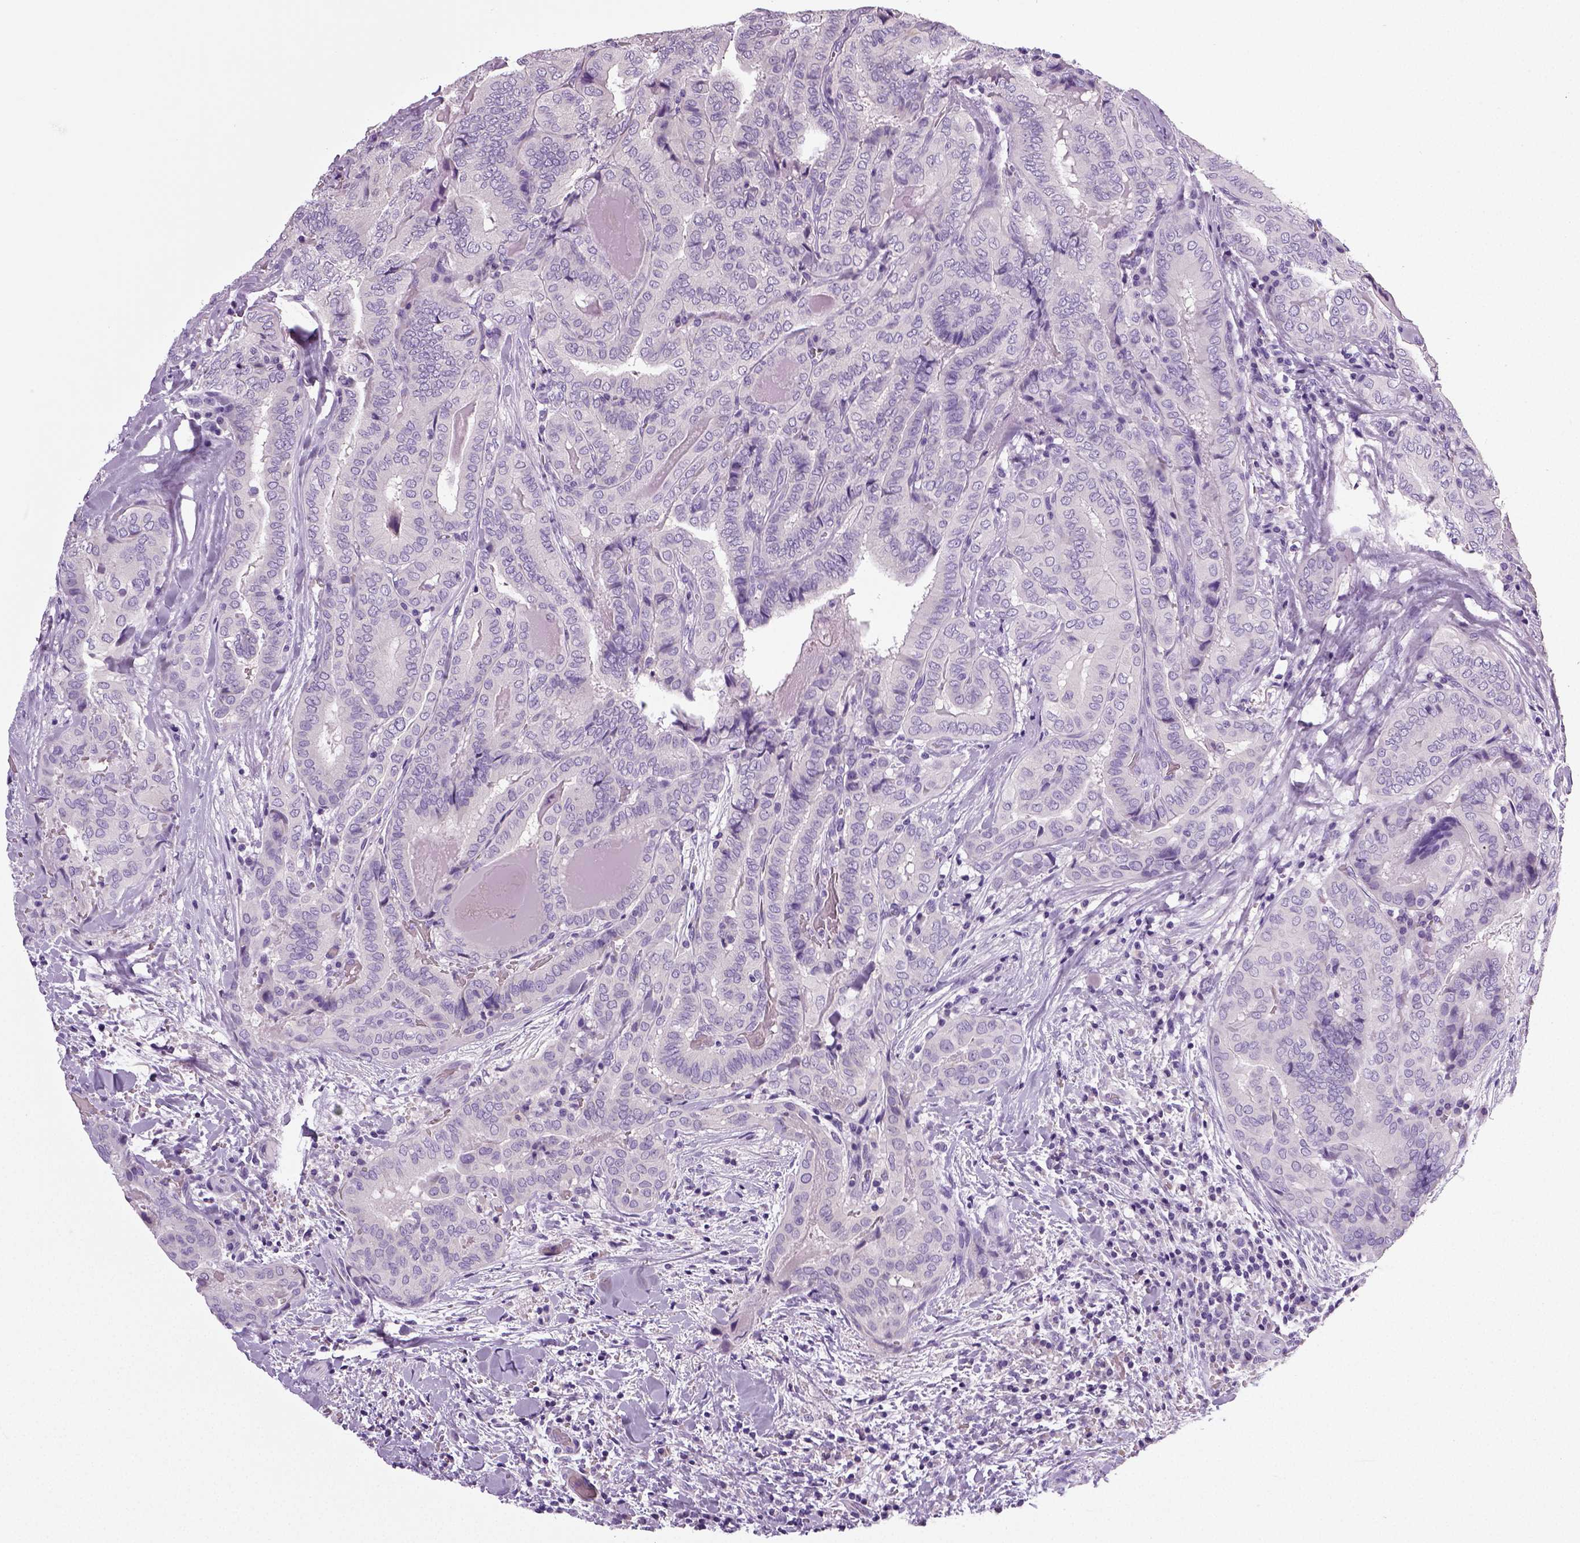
{"staining": {"intensity": "negative", "quantity": "none", "location": "none"}, "tissue": "thyroid cancer", "cell_type": "Tumor cells", "image_type": "cancer", "snomed": [{"axis": "morphology", "description": "Papillary adenocarcinoma, NOS"}, {"axis": "topography", "description": "Thyroid gland"}], "caption": "Thyroid cancer (papillary adenocarcinoma) was stained to show a protein in brown. There is no significant staining in tumor cells.", "gene": "NECAB2", "patient": {"sex": "female", "age": 61}}